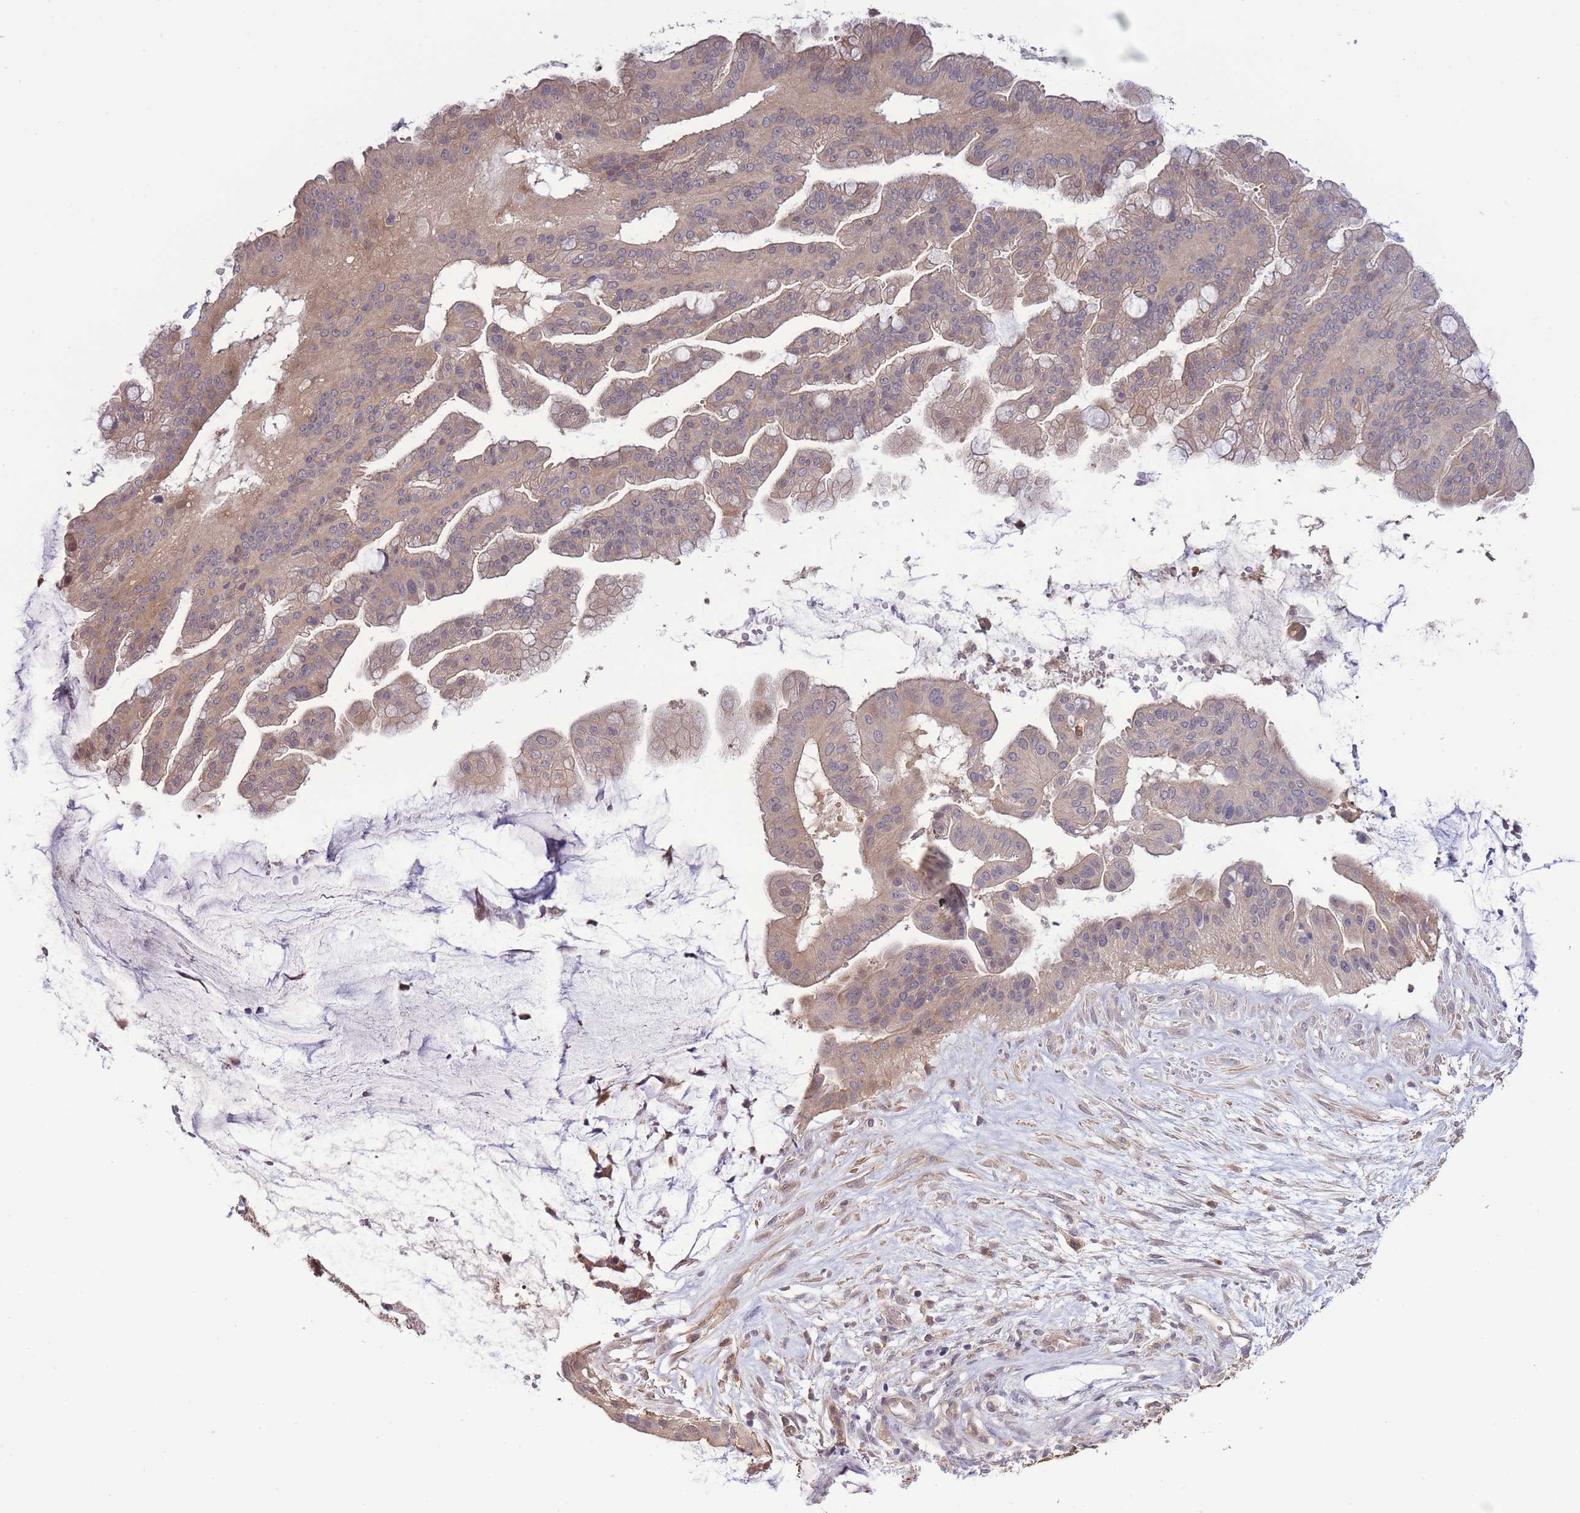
{"staining": {"intensity": "weak", "quantity": "25%-75%", "location": "cytoplasmic/membranous"}, "tissue": "ovarian cancer", "cell_type": "Tumor cells", "image_type": "cancer", "snomed": [{"axis": "morphology", "description": "Cystadenocarcinoma, mucinous, NOS"}, {"axis": "topography", "description": "Ovary"}], "caption": "Approximately 25%-75% of tumor cells in ovarian mucinous cystadenocarcinoma display weak cytoplasmic/membranous protein expression as visualized by brown immunohistochemical staining.", "gene": "ZNF304", "patient": {"sex": "female", "age": 73}}